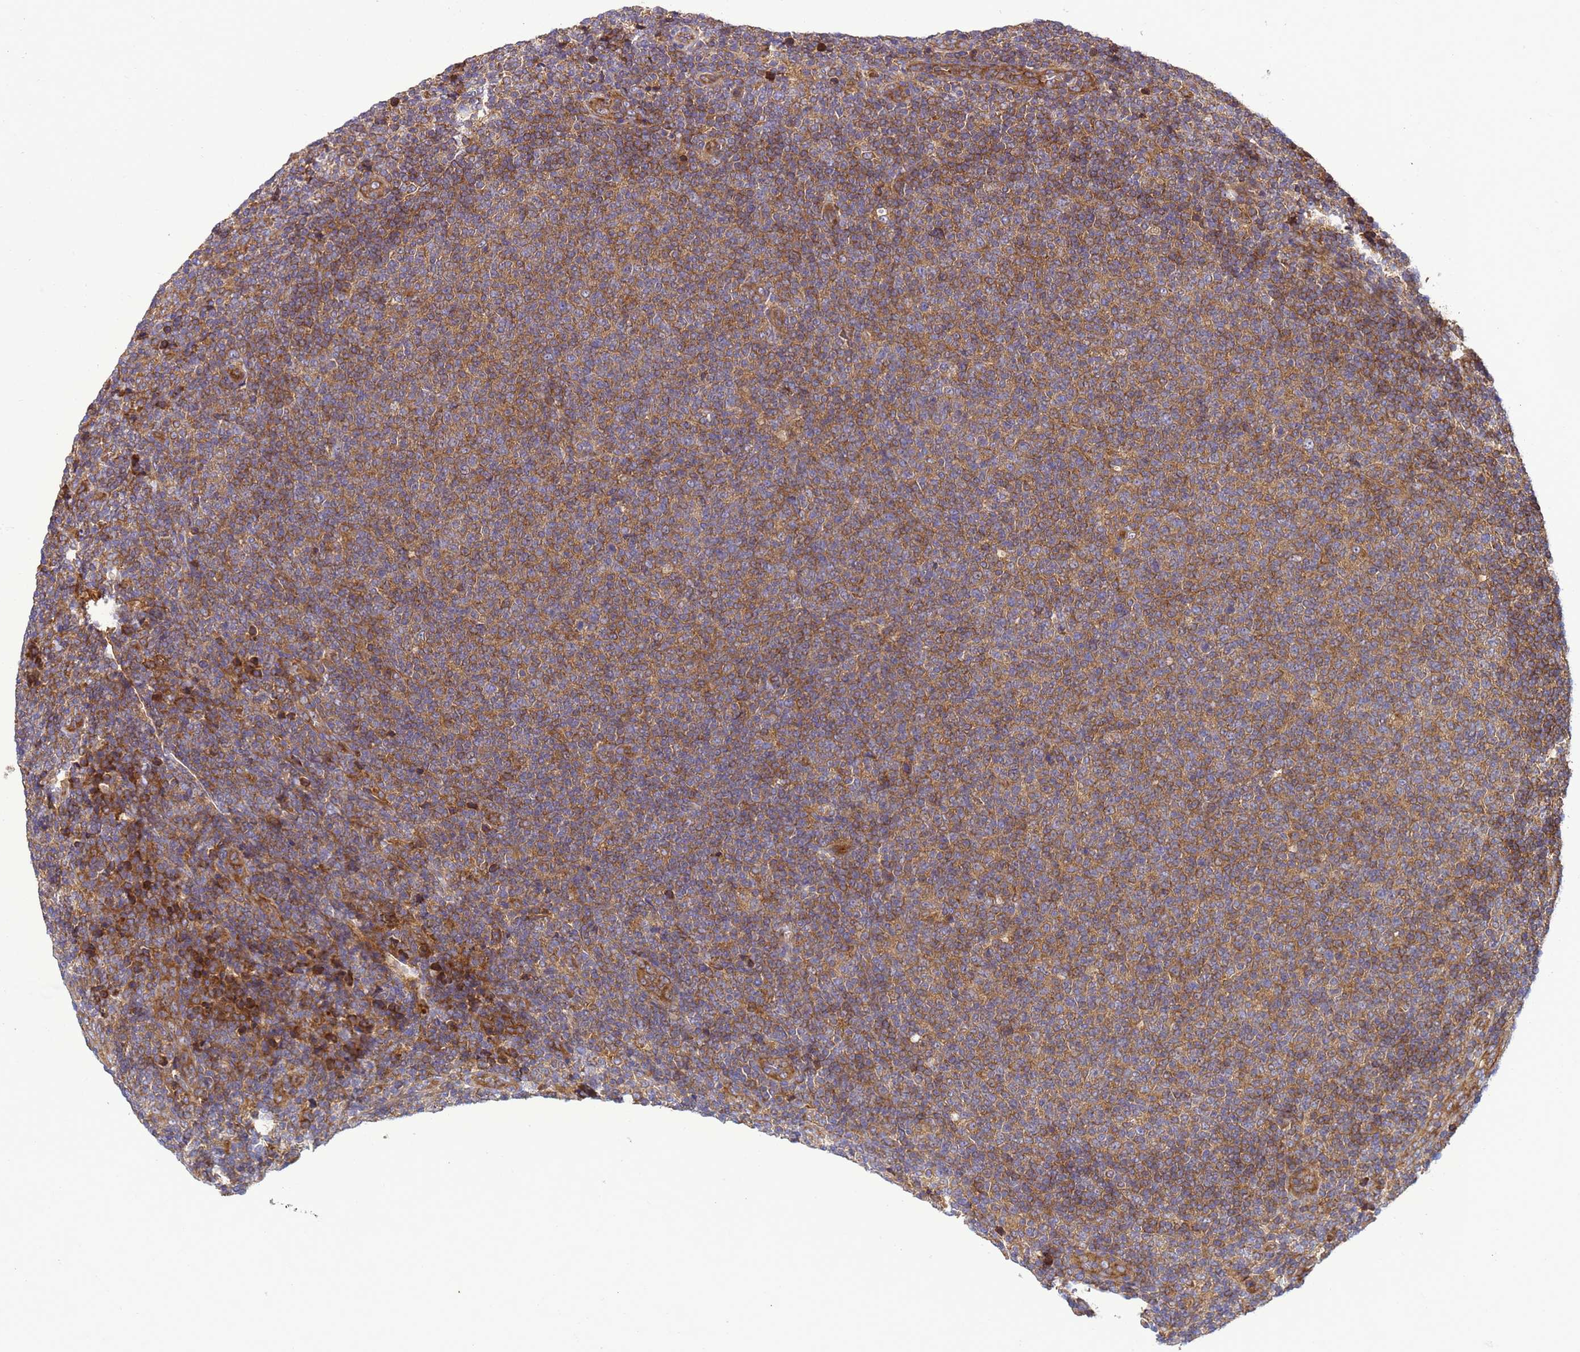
{"staining": {"intensity": "moderate", "quantity": ">75%", "location": "cytoplasmic/membranous"}, "tissue": "lymphoma", "cell_type": "Tumor cells", "image_type": "cancer", "snomed": [{"axis": "morphology", "description": "Malignant lymphoma, non-Hodgkin's type, Low grade"}, {"axis": "topography", "description": "Lymph node"}], "caption": "Malignant lymphoma, non-Hodgkin's type (low-grade) was stained to show a protein in brown. There is medium levels of moderate cytoplasmic/membranous staining in approximately >75% of tumor cells.", "gene": "BECN1", "patient": {"sex": "male", "age": 66}}